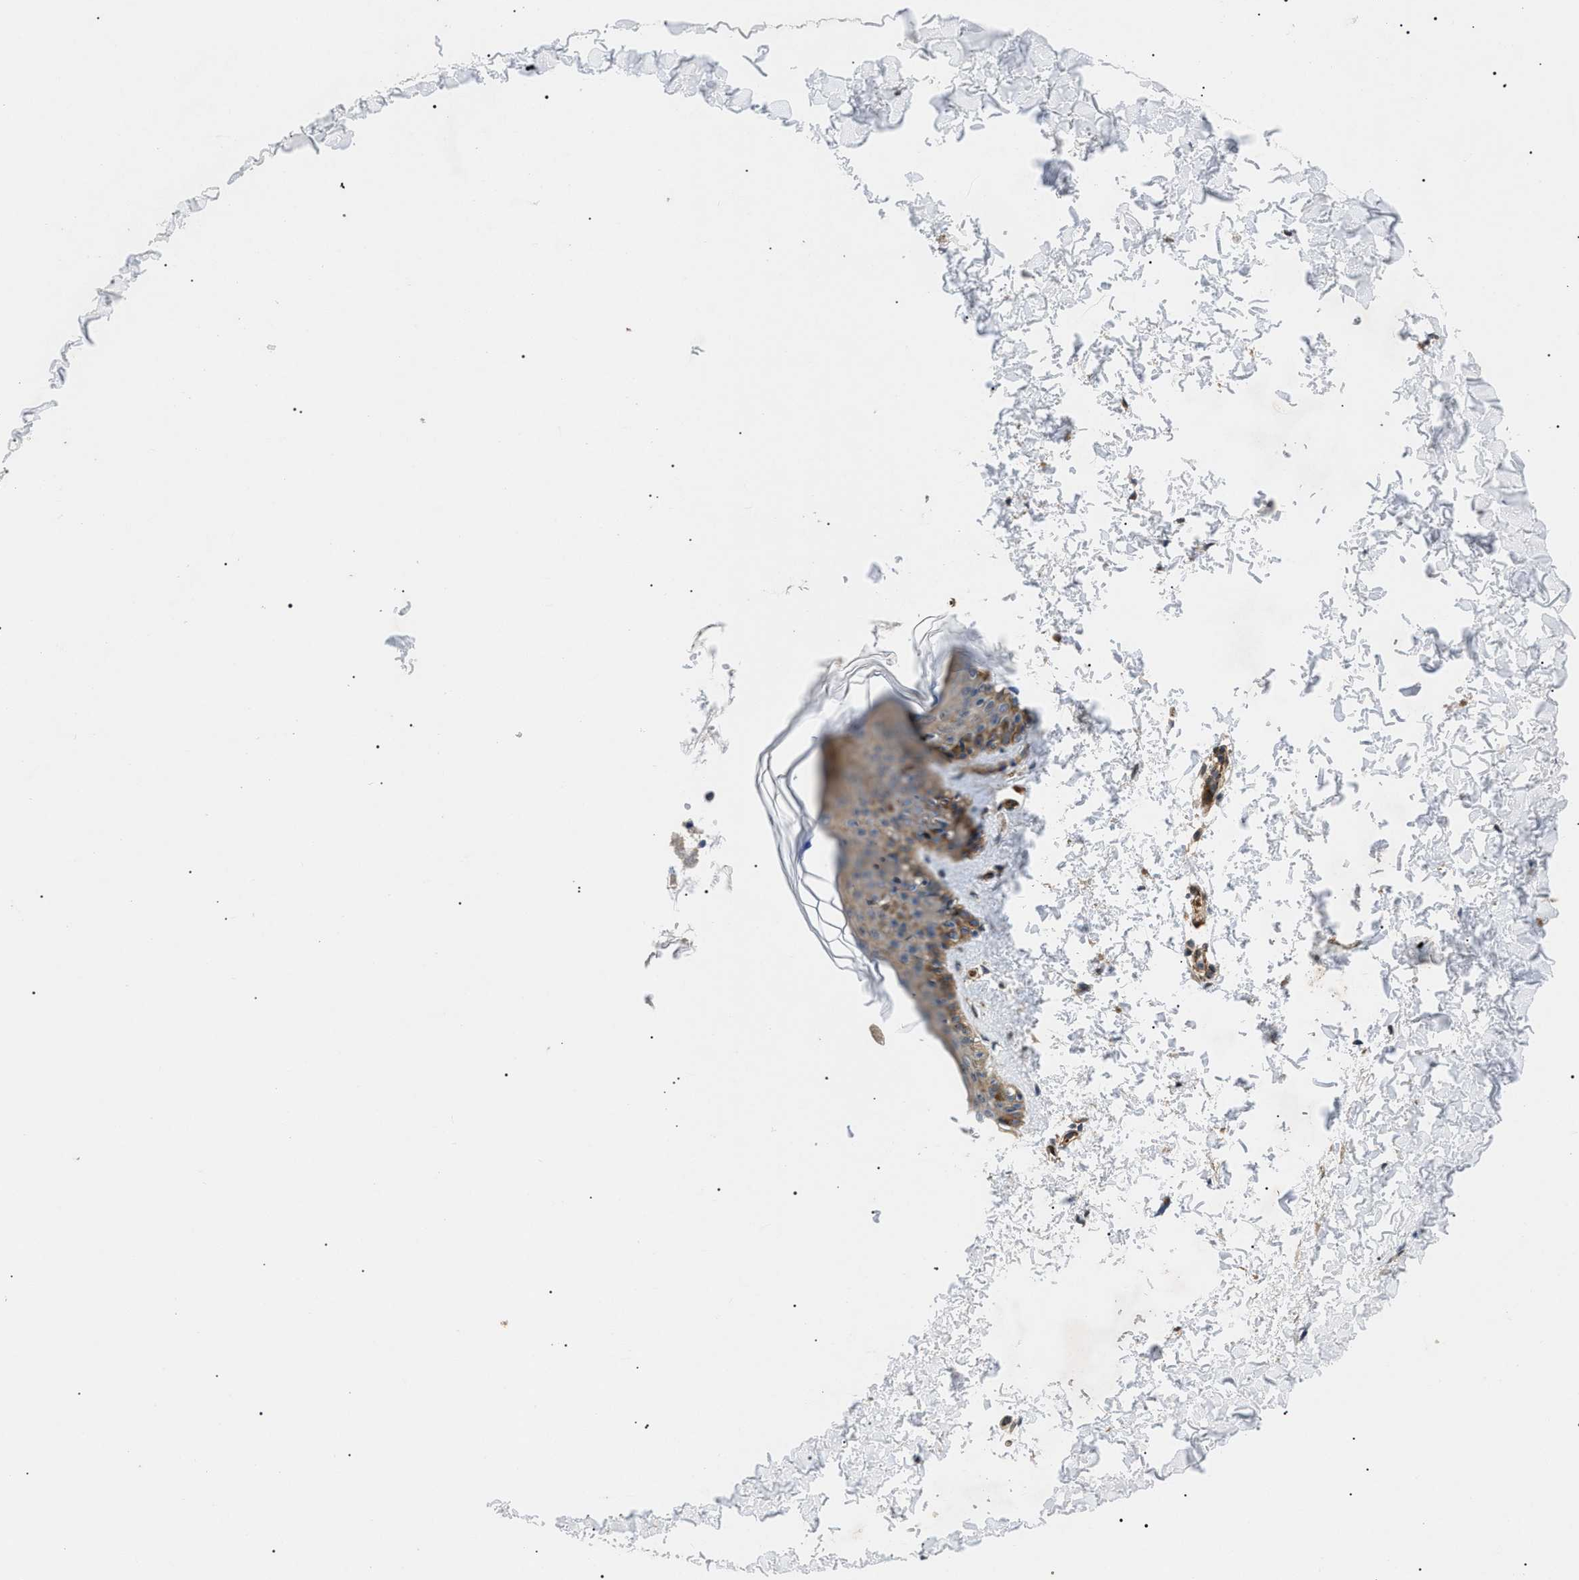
{"staining": {"intensity": "moderate", "quantity": ">75%", "location": "cytoplasmic/membranous"}, "tissue": "skin", "cell_type": "Fibroblasts", "image_type": "normal", "snomed": [{"axis": "morphology", "description": "Normal tissue, NOS"}, {"axis": "topography", "description": "Skin"}], "caption": "Immunohistochemical staining of normal human skin shows medium levels of moderate cytoplasmic/membranous staining in about >75% of fibroblasts. (DAB IHC with brightfield microscopy, high magnification).", "gene": "CRCP", "patient": {"sex": "female", "age": 41}}